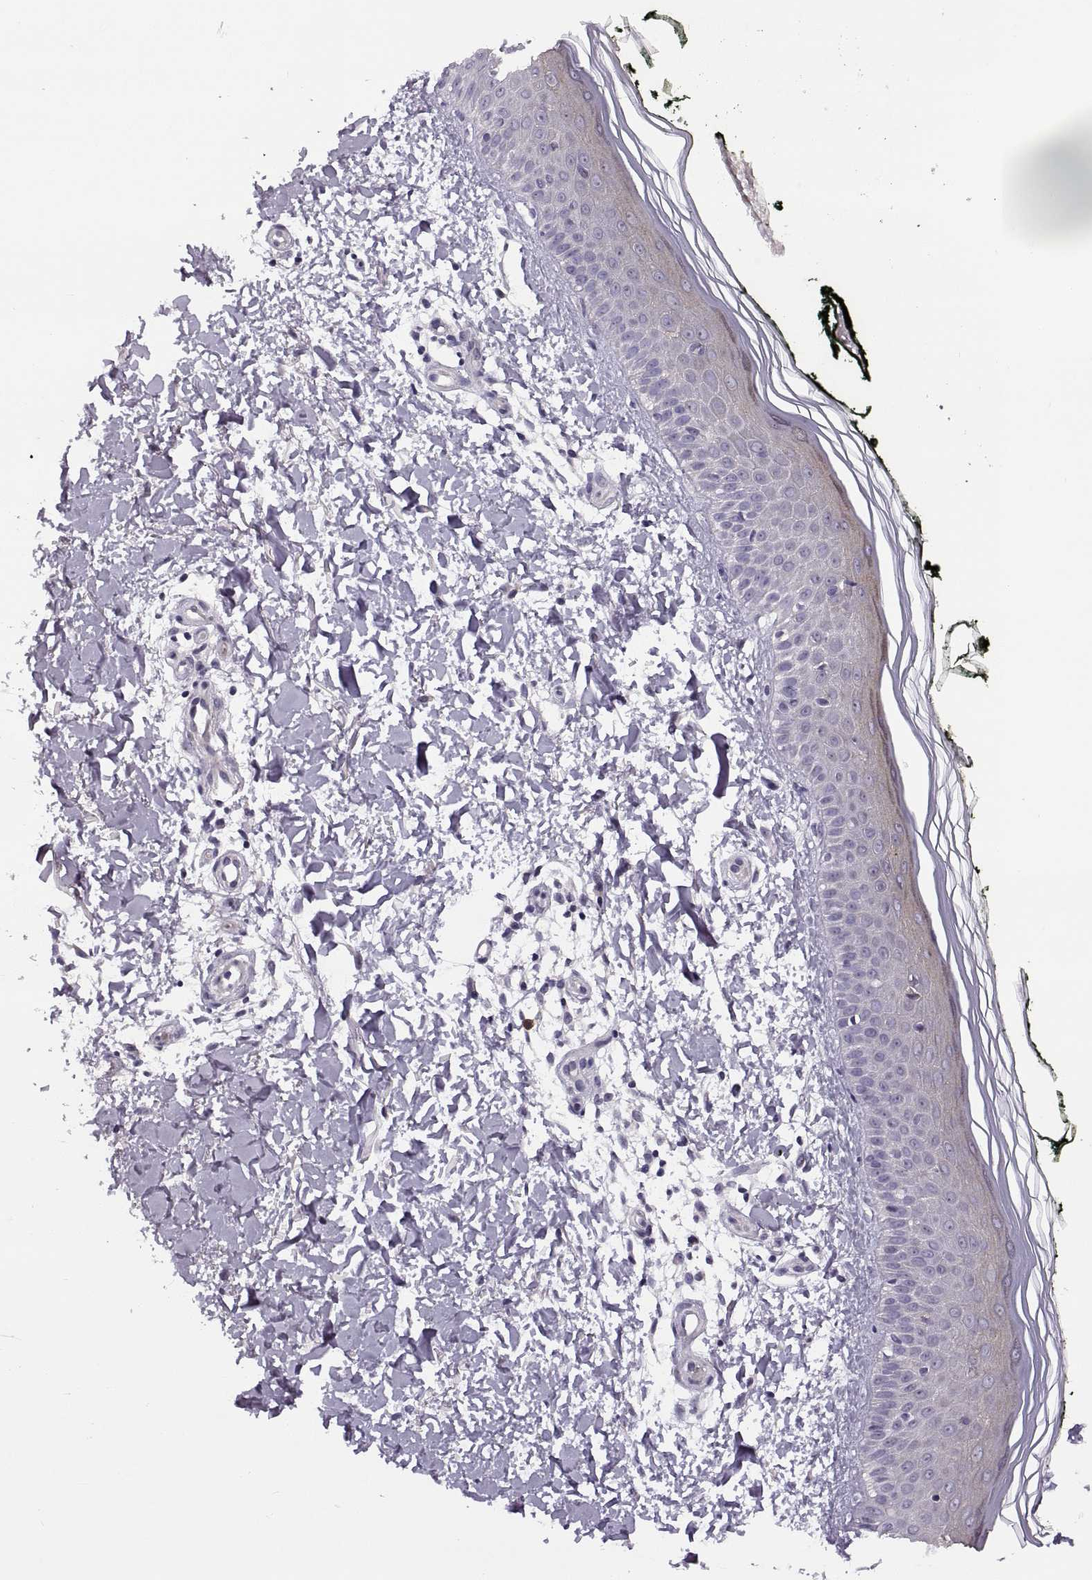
{"staining": {"intensity": "negative", "quantity": "none", "location": "none"}, "tissue": "skin", "cell_type": "Fibroblasts", "image_type": "normal", "snomed": [{"axis": "morphology", "description": "Normal tissue, NOS"}, {"axis": "topography", "description": "Skin"}], "caption": "This is a image of immunohistochemistry staining of unremarkable skin, which shows no positivity in fibroblasts.", "gene": "VSX2", "patient": {"sex": "female", "age": 62}}